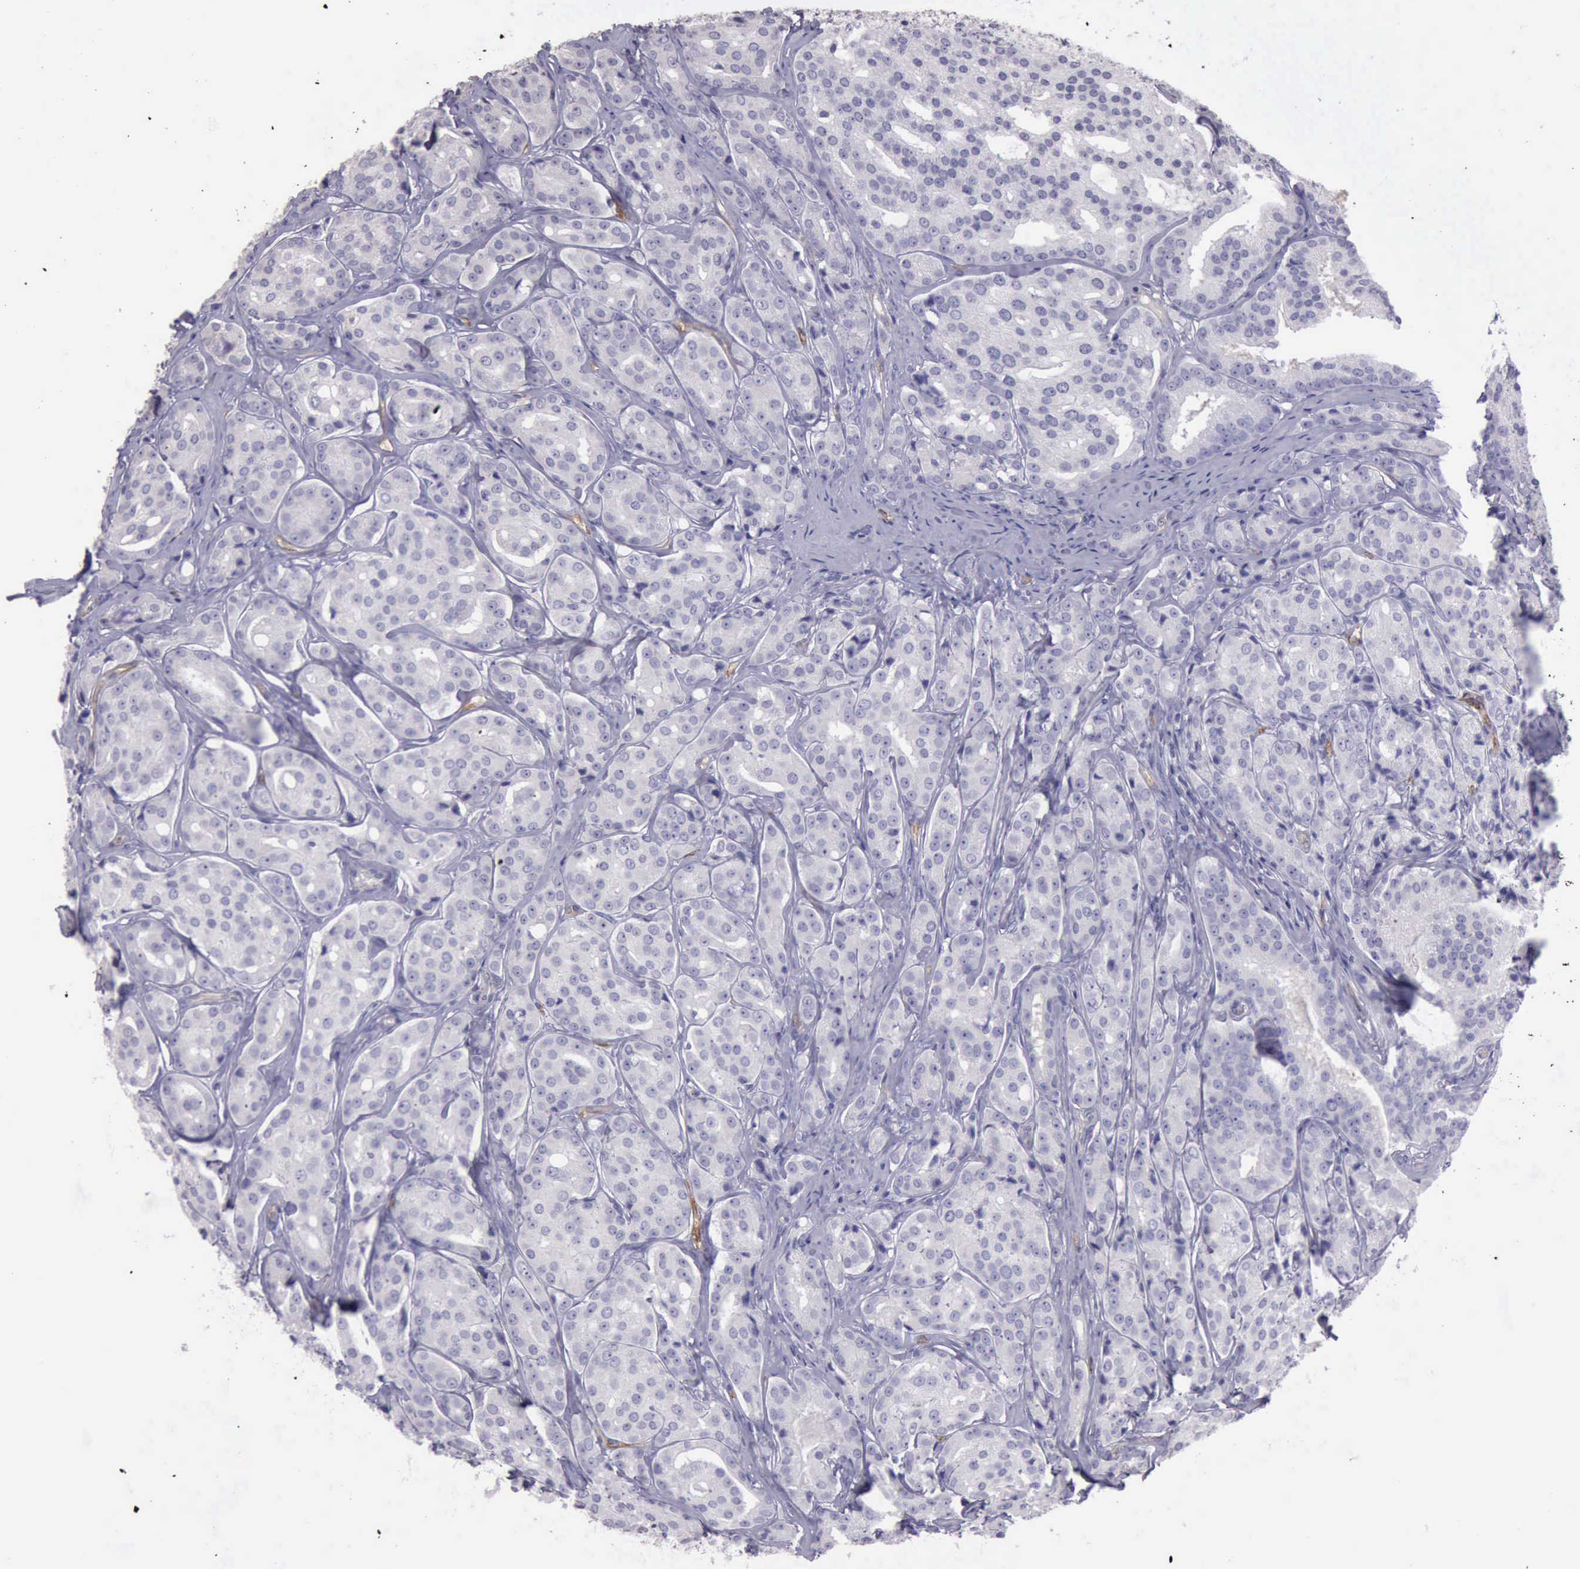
{"staining": {"intensity": "negative", "quantity": "none", "location": "none"}, "tissue": "prostate cancer", "cell_type": "Tumor cells", "image_type": "cancer", "snomed": [{"axis": "morphology", "description": "Adenocarcinoma, High grade"}, {"axis": "topography", "description": "Prostate"}], "caption": "A high-resolution micrograph shows IHC staining of adenocarcinoma (high-grade) (prostate), which shows no significant expression in tumor cells.", "gene": "TCEANC", "patient": {"sex": "male", "age": 64}}